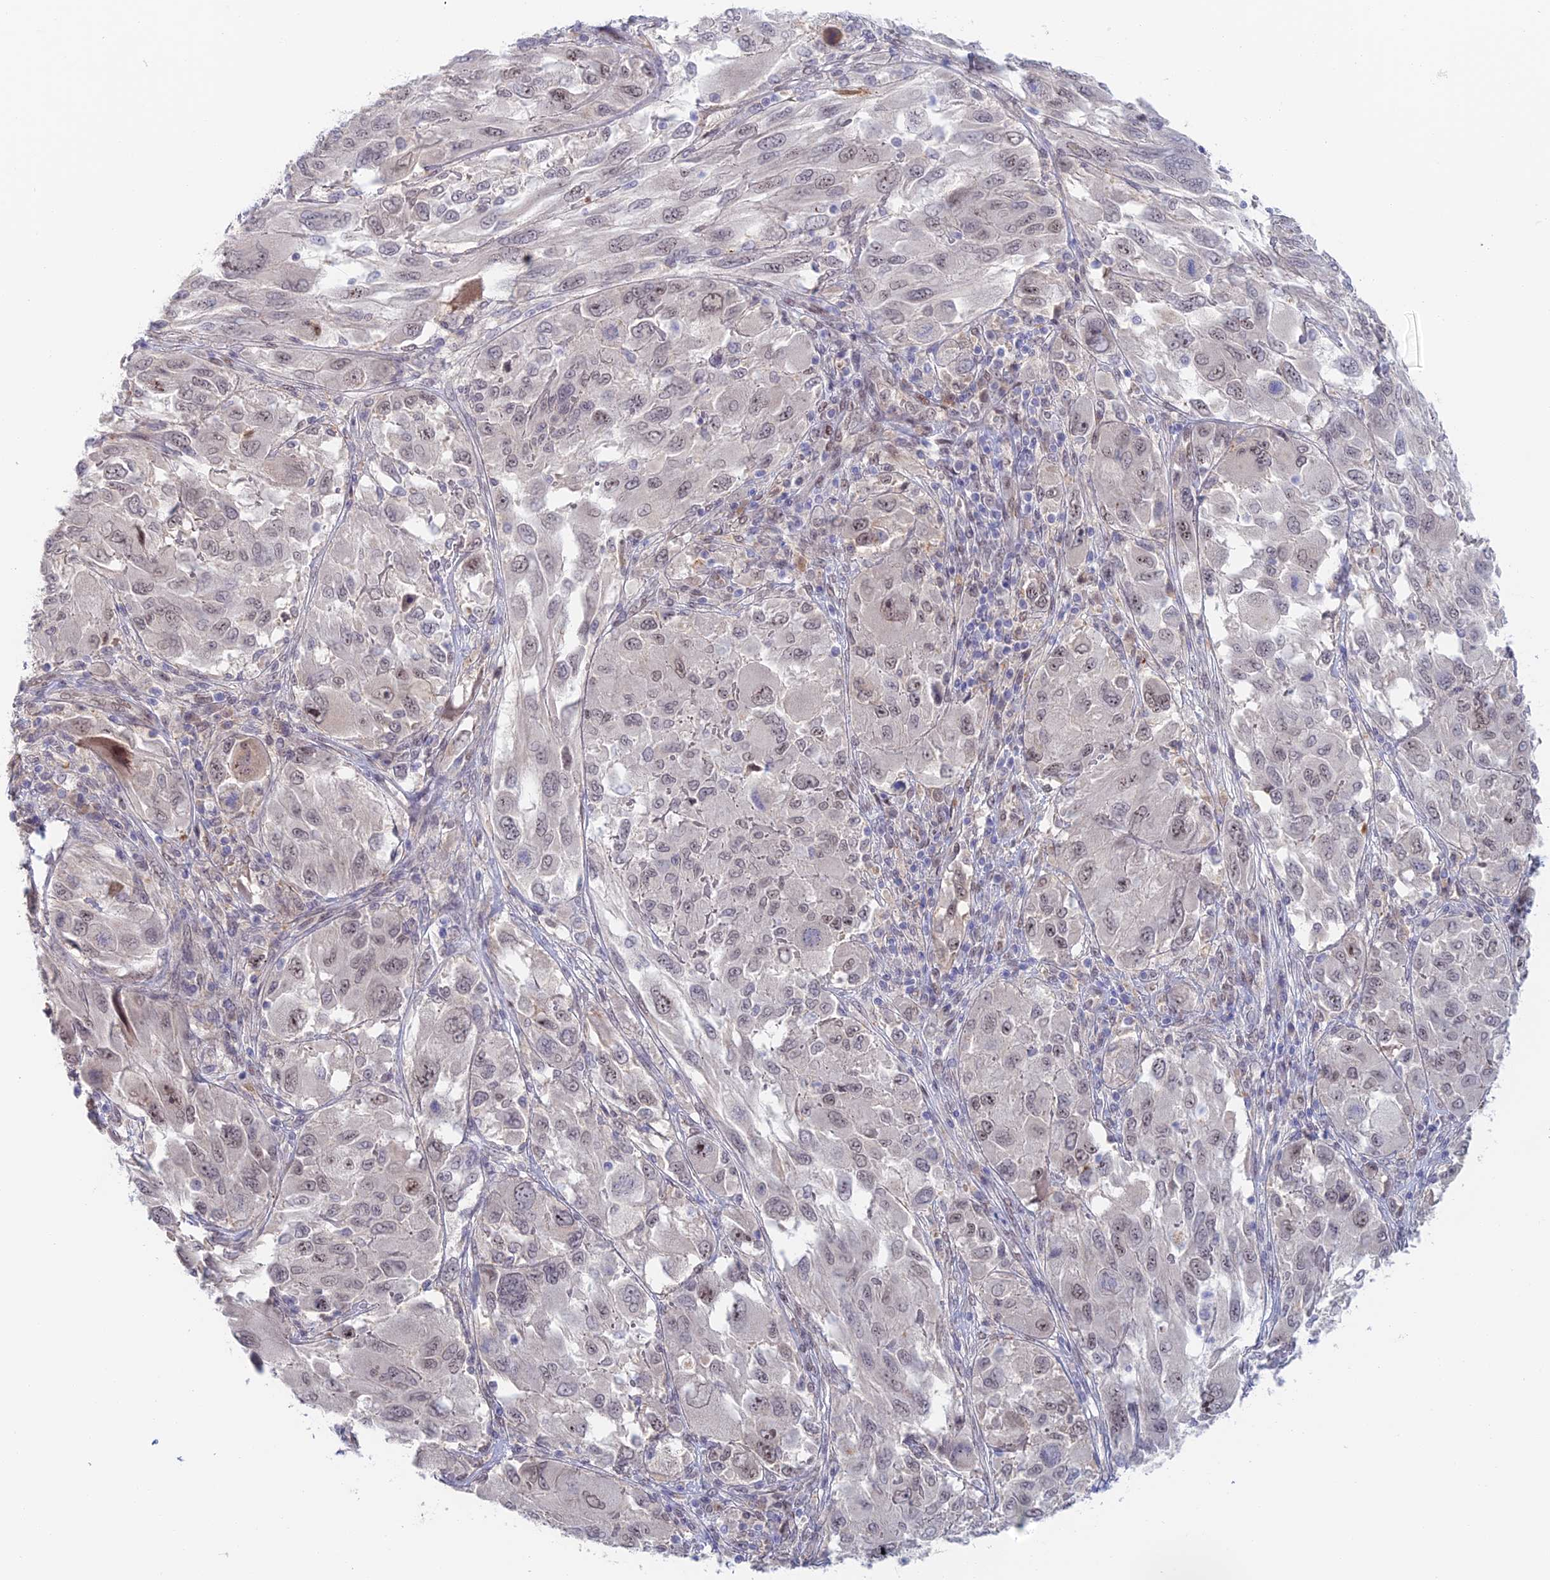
{"staining": {"intensity": "moderate", "quantity": "25%-75%", "location": "nuclear"}, "tissue": "melanoma", "cell_type": "Tumor cells", "image_type": "cancer", "snomed": [{"axis": "morphology", "description": "Malignant melanoma, NOS"}, {"axis": "topography", "description": "Skin"}], "caption": "Immunohistochemistry (DAB (3,3'-diaminobenzidine)) staining of human melanoma shows moderate nuclear protein expression in about 25%-75% of tumor cells. The protein is stained brown, and the nuclei are stained in blue (DAB IHC with brightfield microscopy, high magnification).", "gene": "ZUP1", "patient": {"sex": "female", "age": 91}}